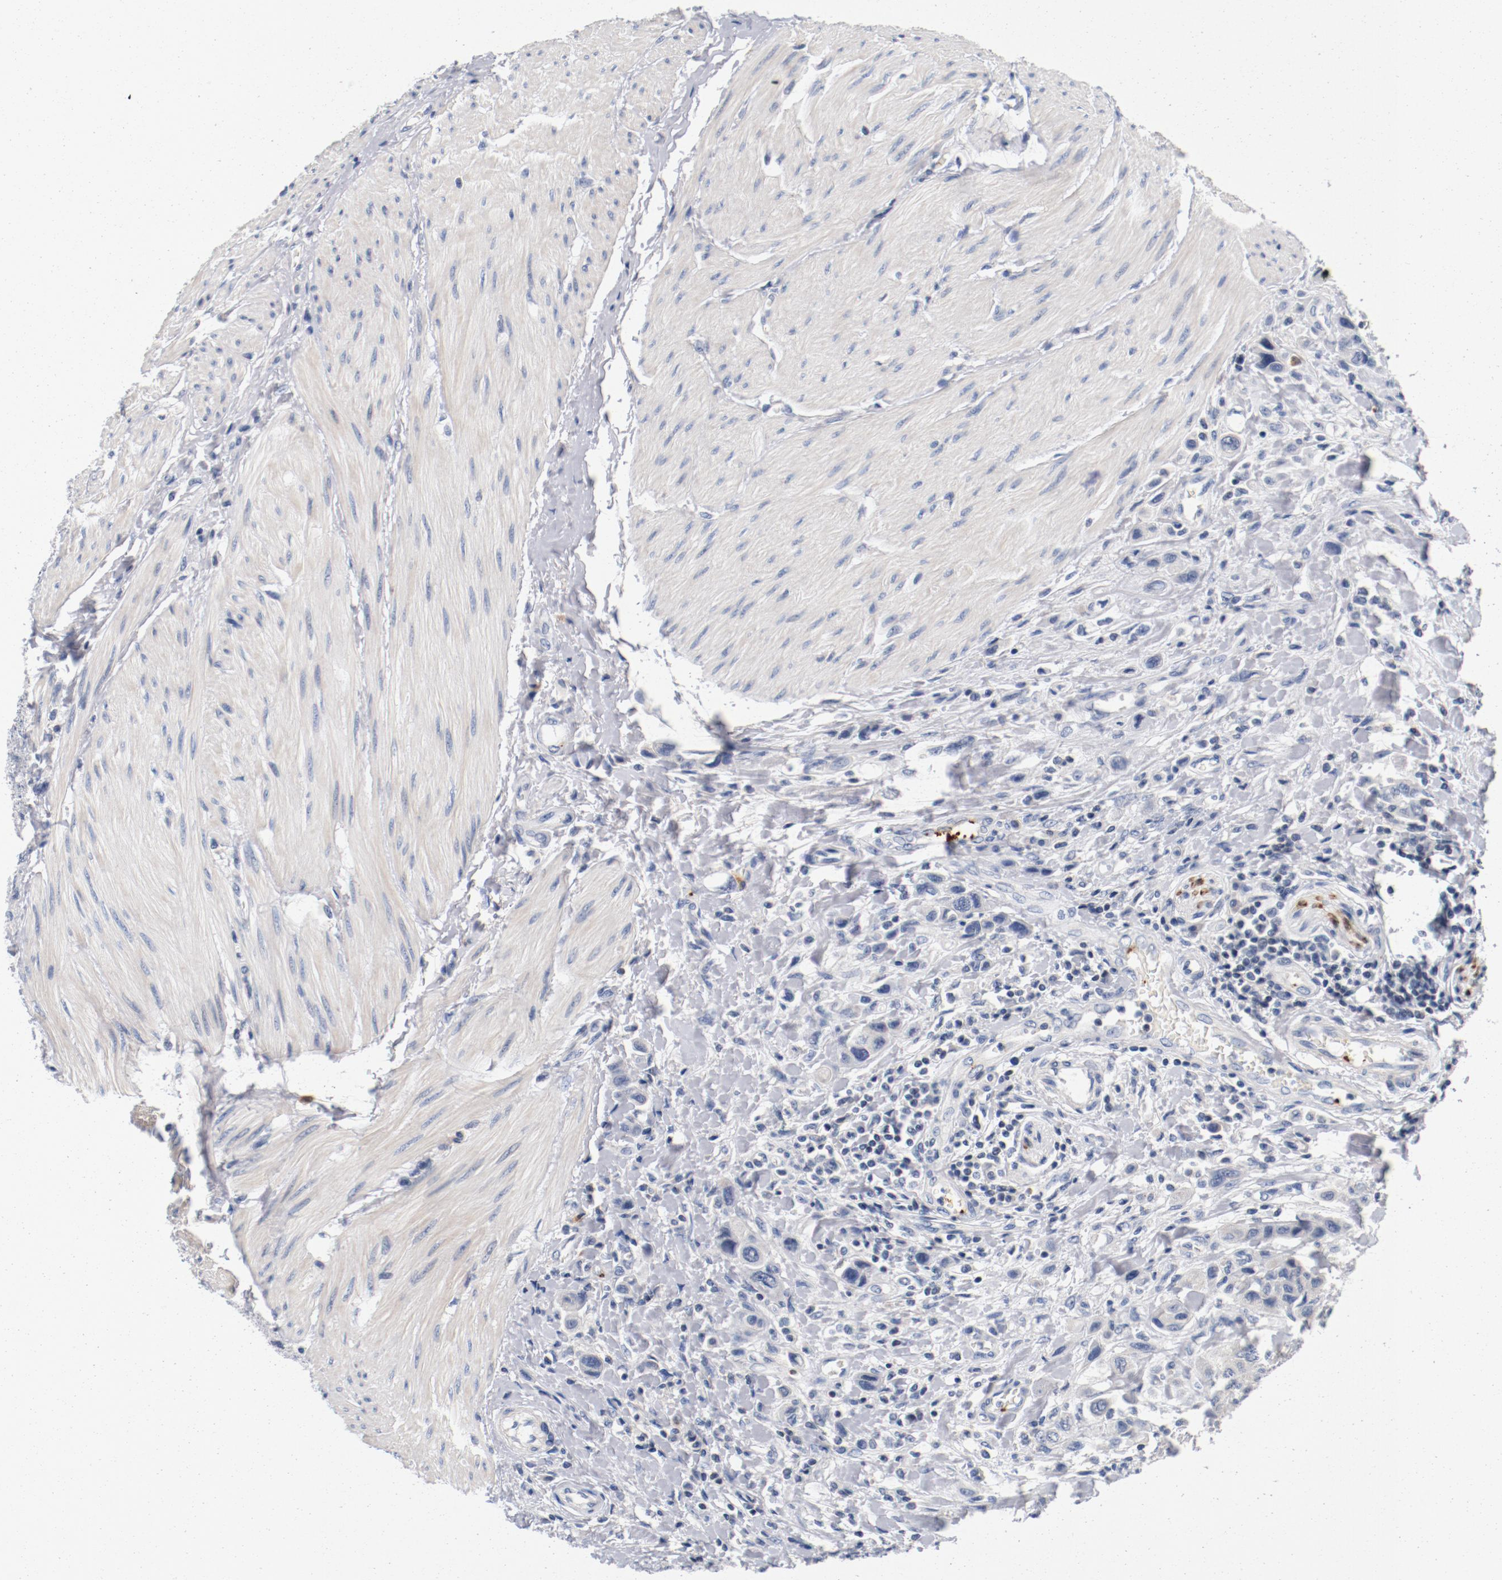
{"staining": {"intensity": "negative", "quantity": "none", "location": "none"}, "tissue": "urothelial cancer", "cell_type": "Tumor cells", "image_type": "cancer", "snomed": [{"axis": "morphology", "description": "Urothelial carcinoma, High grade"}, {"axis": "topography", "description": "Urinary bladder"}], "caption": "This is an immunohistochemistry histopathology image of human urothelial cancer. There is no expression in tumor cells.", "gene": "PIM1", "patient": {"sex": "male", "age": 50}}